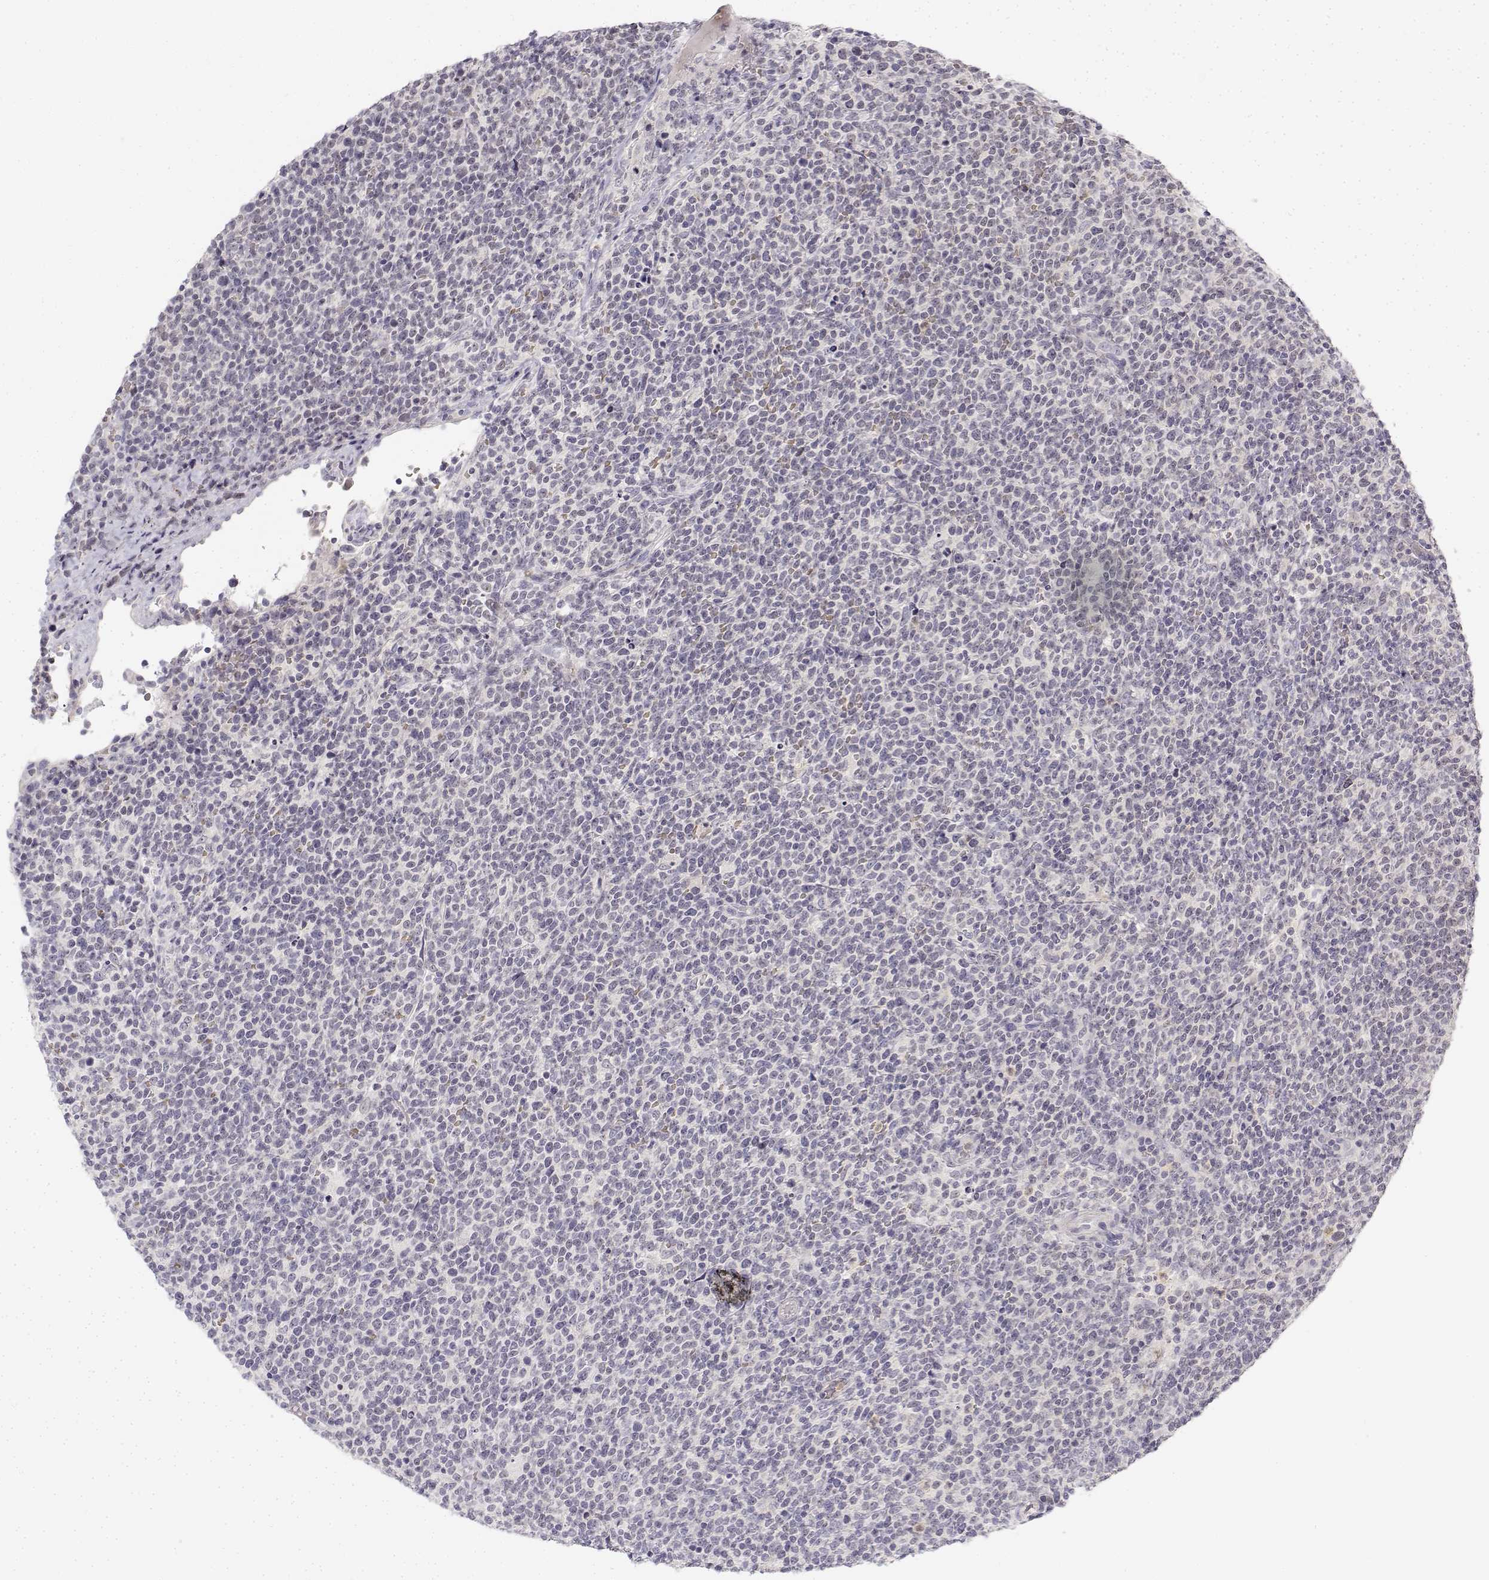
{"staining": {"intensity": "negative", "quantity": "none", "location": "none"}, "tissue": "lymphoma", "cell_type": "Tumor cells", "image_type": "cancer", "snomed": [{"axis": "morphology", "description": "Malignant lymphoma, non-Hodgkin's type, High grade"}, {"axis": "topography", "description": "Lymph node"}], "caption": "Immunohistochemical staining of human lymphoma exhibits no significant expression in tumor cells. The staining was performed using DAB (3,3'-diaminobenzidine) to visualize the protein expression in brown, while the nuclei were stained in blue with hematoxylin (Magnification: 20x).", "gene": "GLIPR1L2", "patient": {"sex": "male", "age": 61}}